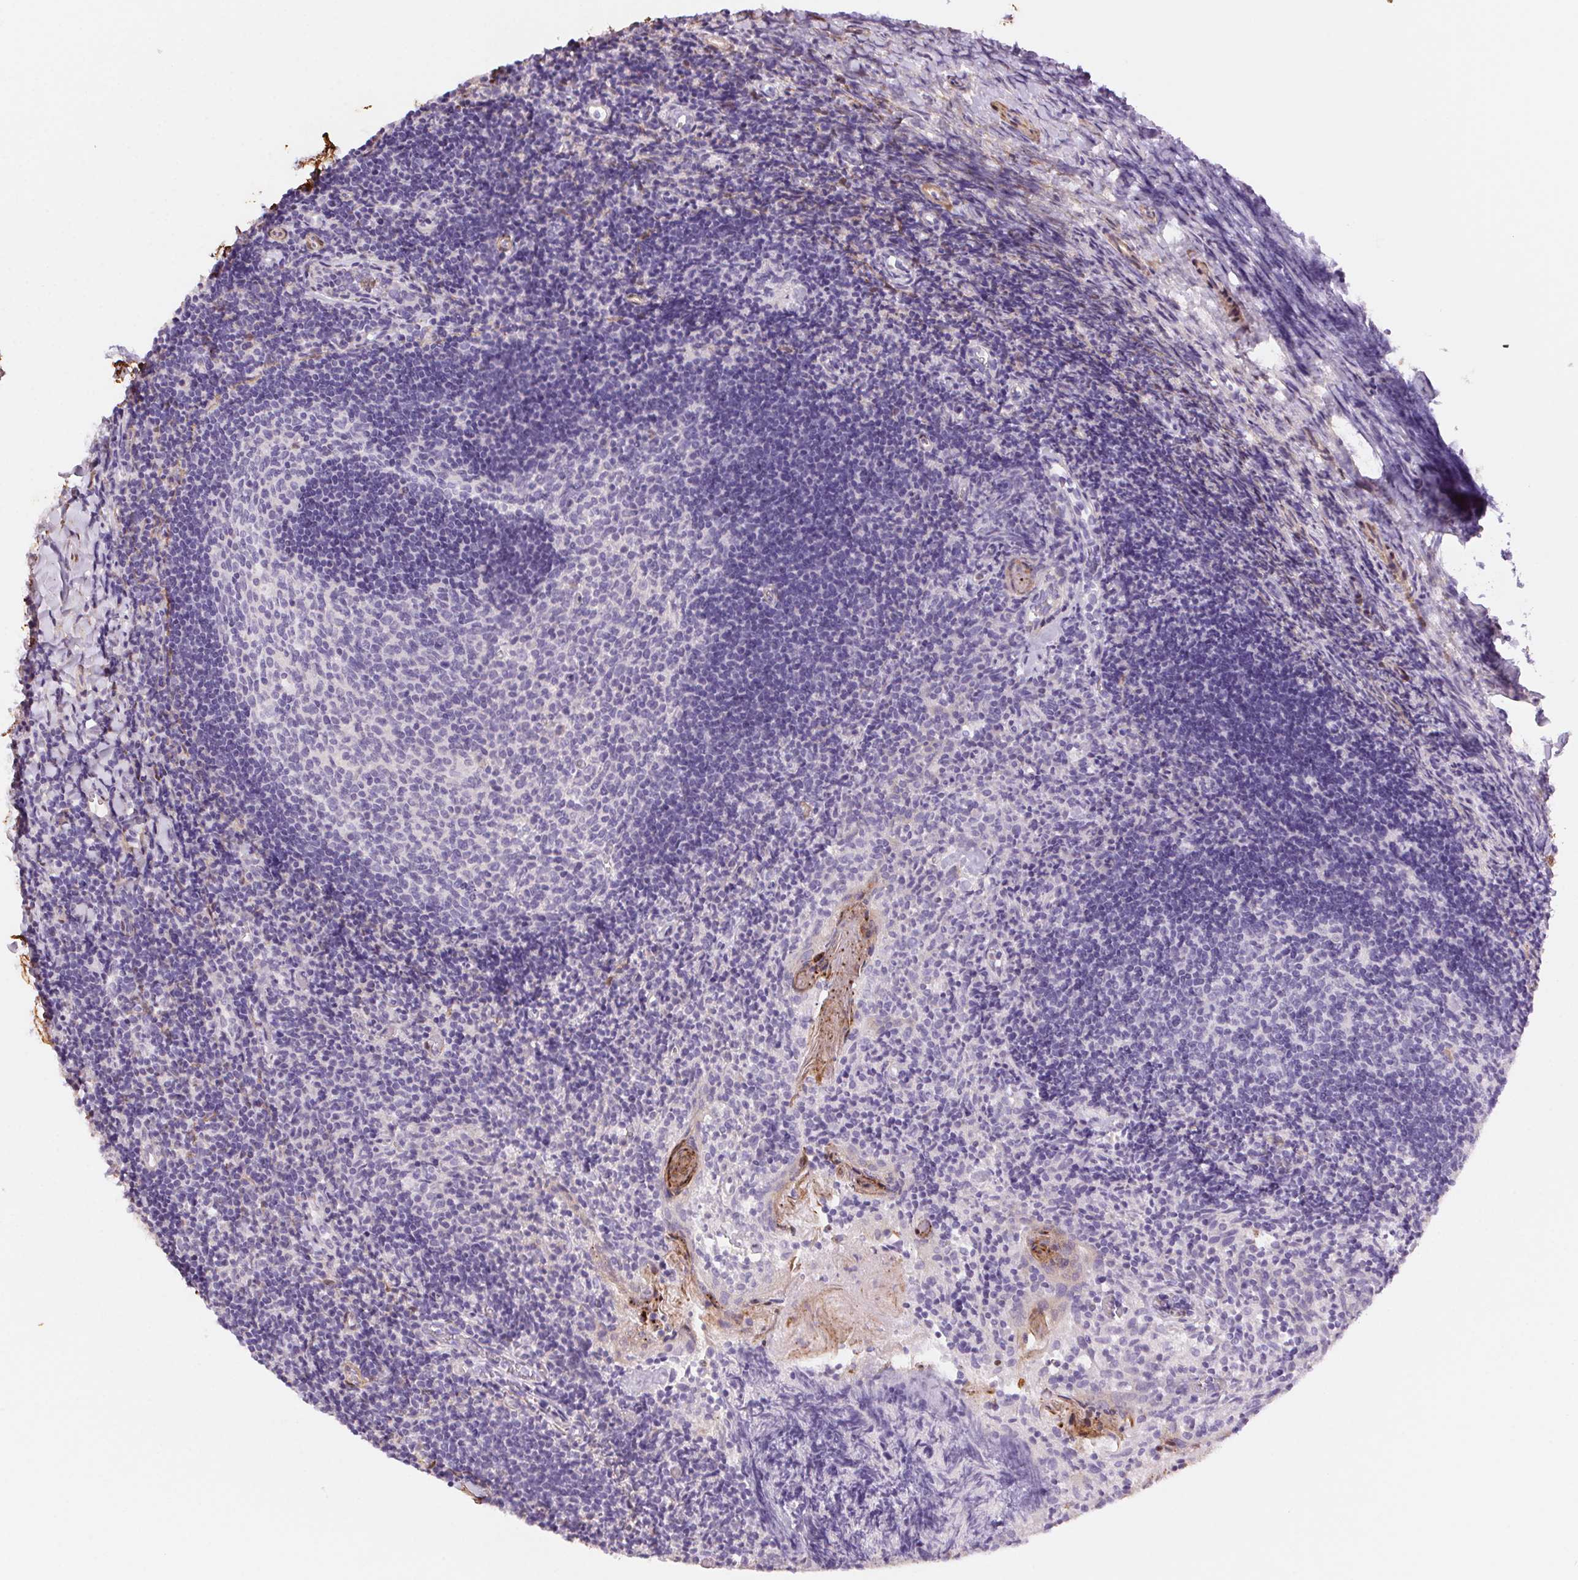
{"staining": {"intensity": "negative", "quantity": "none", "location": "none"}, "tissue": "tonsil", "cell_type": "Germinal center cells", "image_type": "normal", "snomed": [{"axis": "morphology", "description": "Normal tissue, NOS"}, {"axis": "topography", "description": "Tonsil"}], "caption": "Tonsil stained for a protein using immunohistochemistry exhibits no expression germinal center cells.", "gene": "GPX8", "patient": {"sex": "female", "age": 10}}